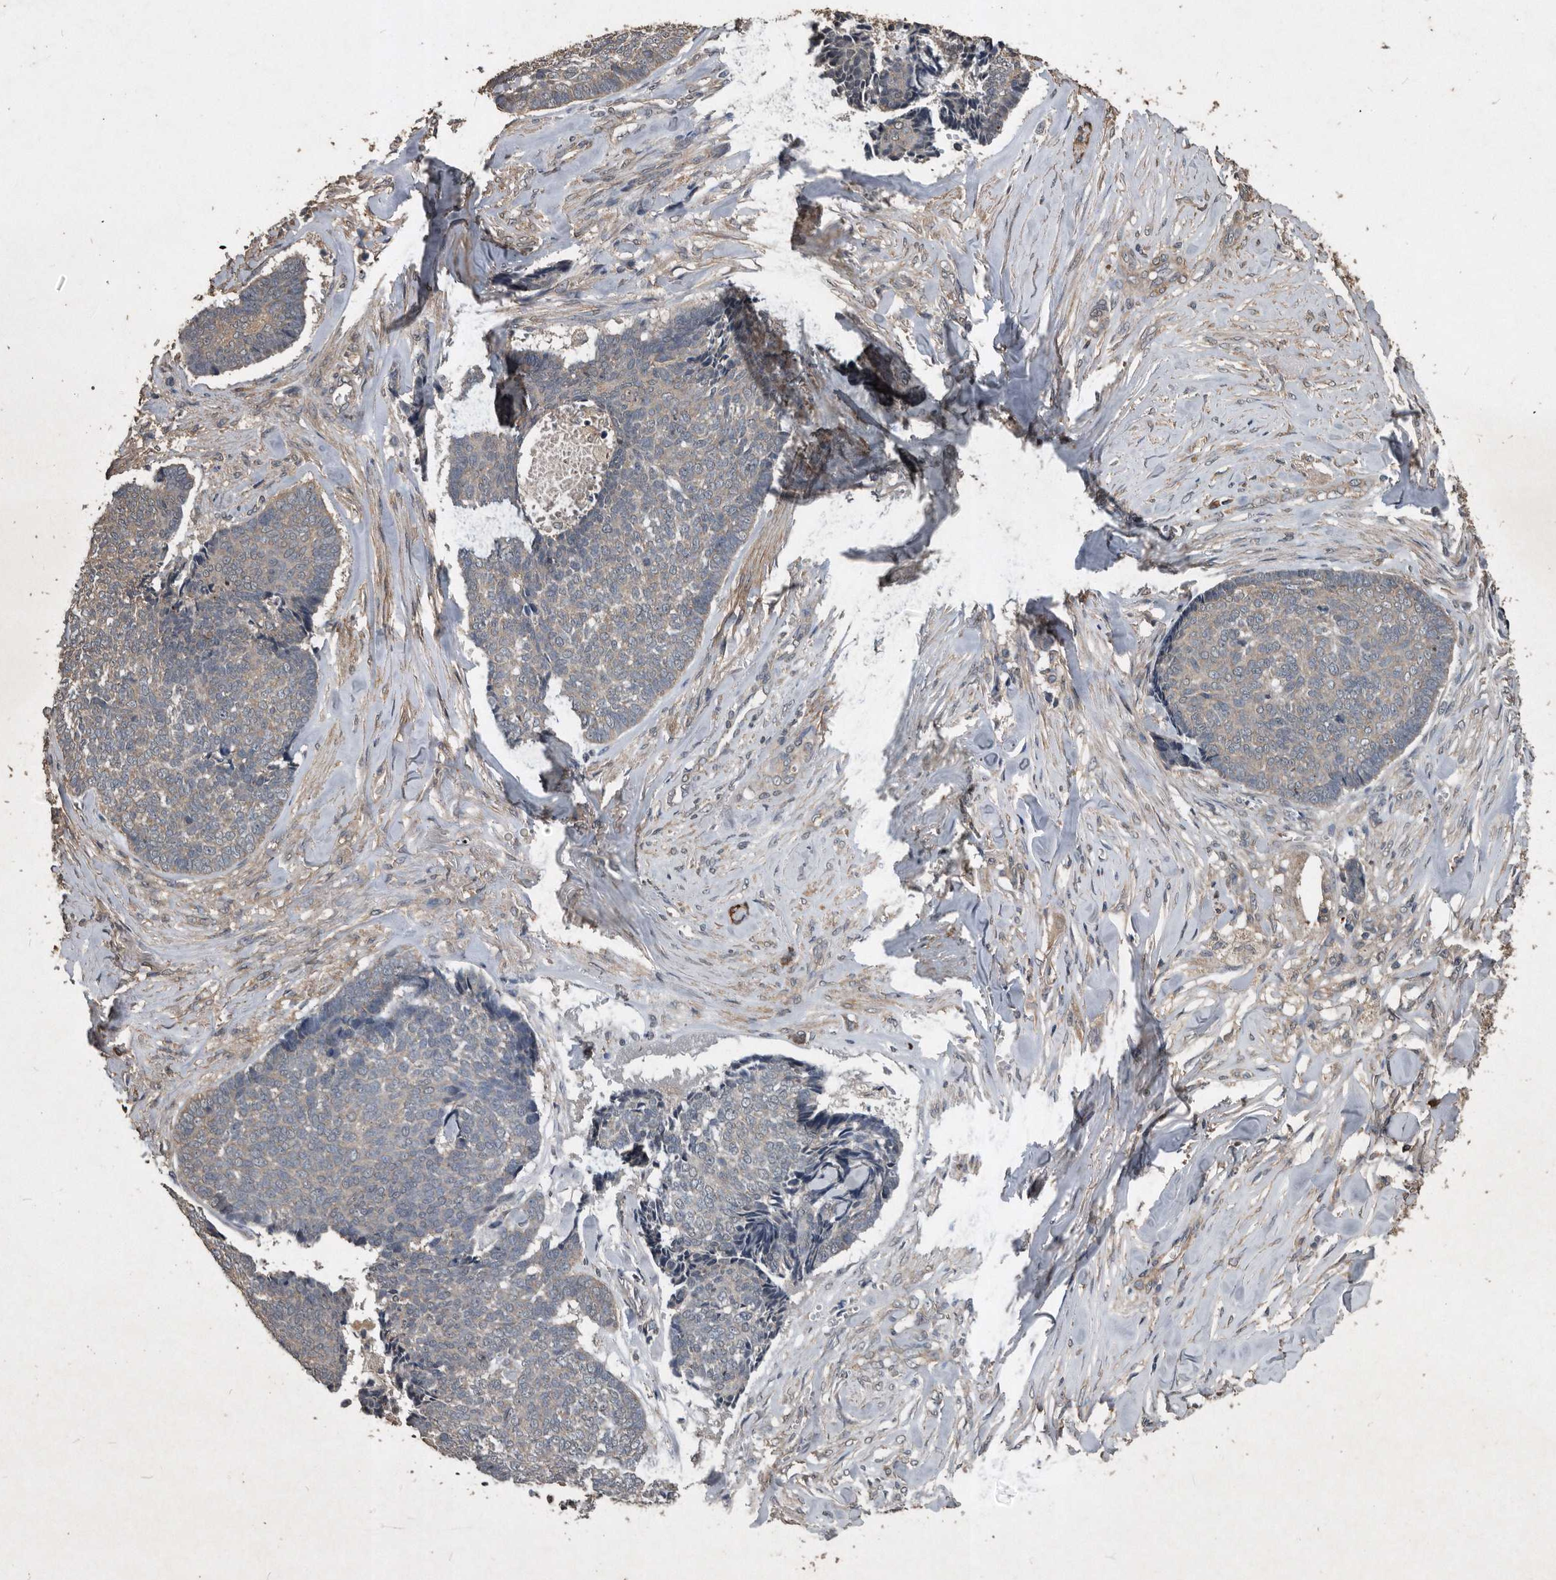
{"staining": {"intensity": "weak", "quantity": "25%-75%", "location": "cytoplasmic/membranous"}, "tissue": "skin cancer", "cell_type": "Tumor cells", "image_type": "cancer", "snomed": [{"axis": "morphology", "description": "Basal cell carcinoma"}, {"axis": "topography", "description": "Skin"}], "caption": "Tumor cells reveal low levels of weak cytoplasmic/membranous staining in about 25%-75% of cells in skin basal cell carcinoma.", "gene": "NRBP1", "patient": {"sex": "male", "age": 84}}